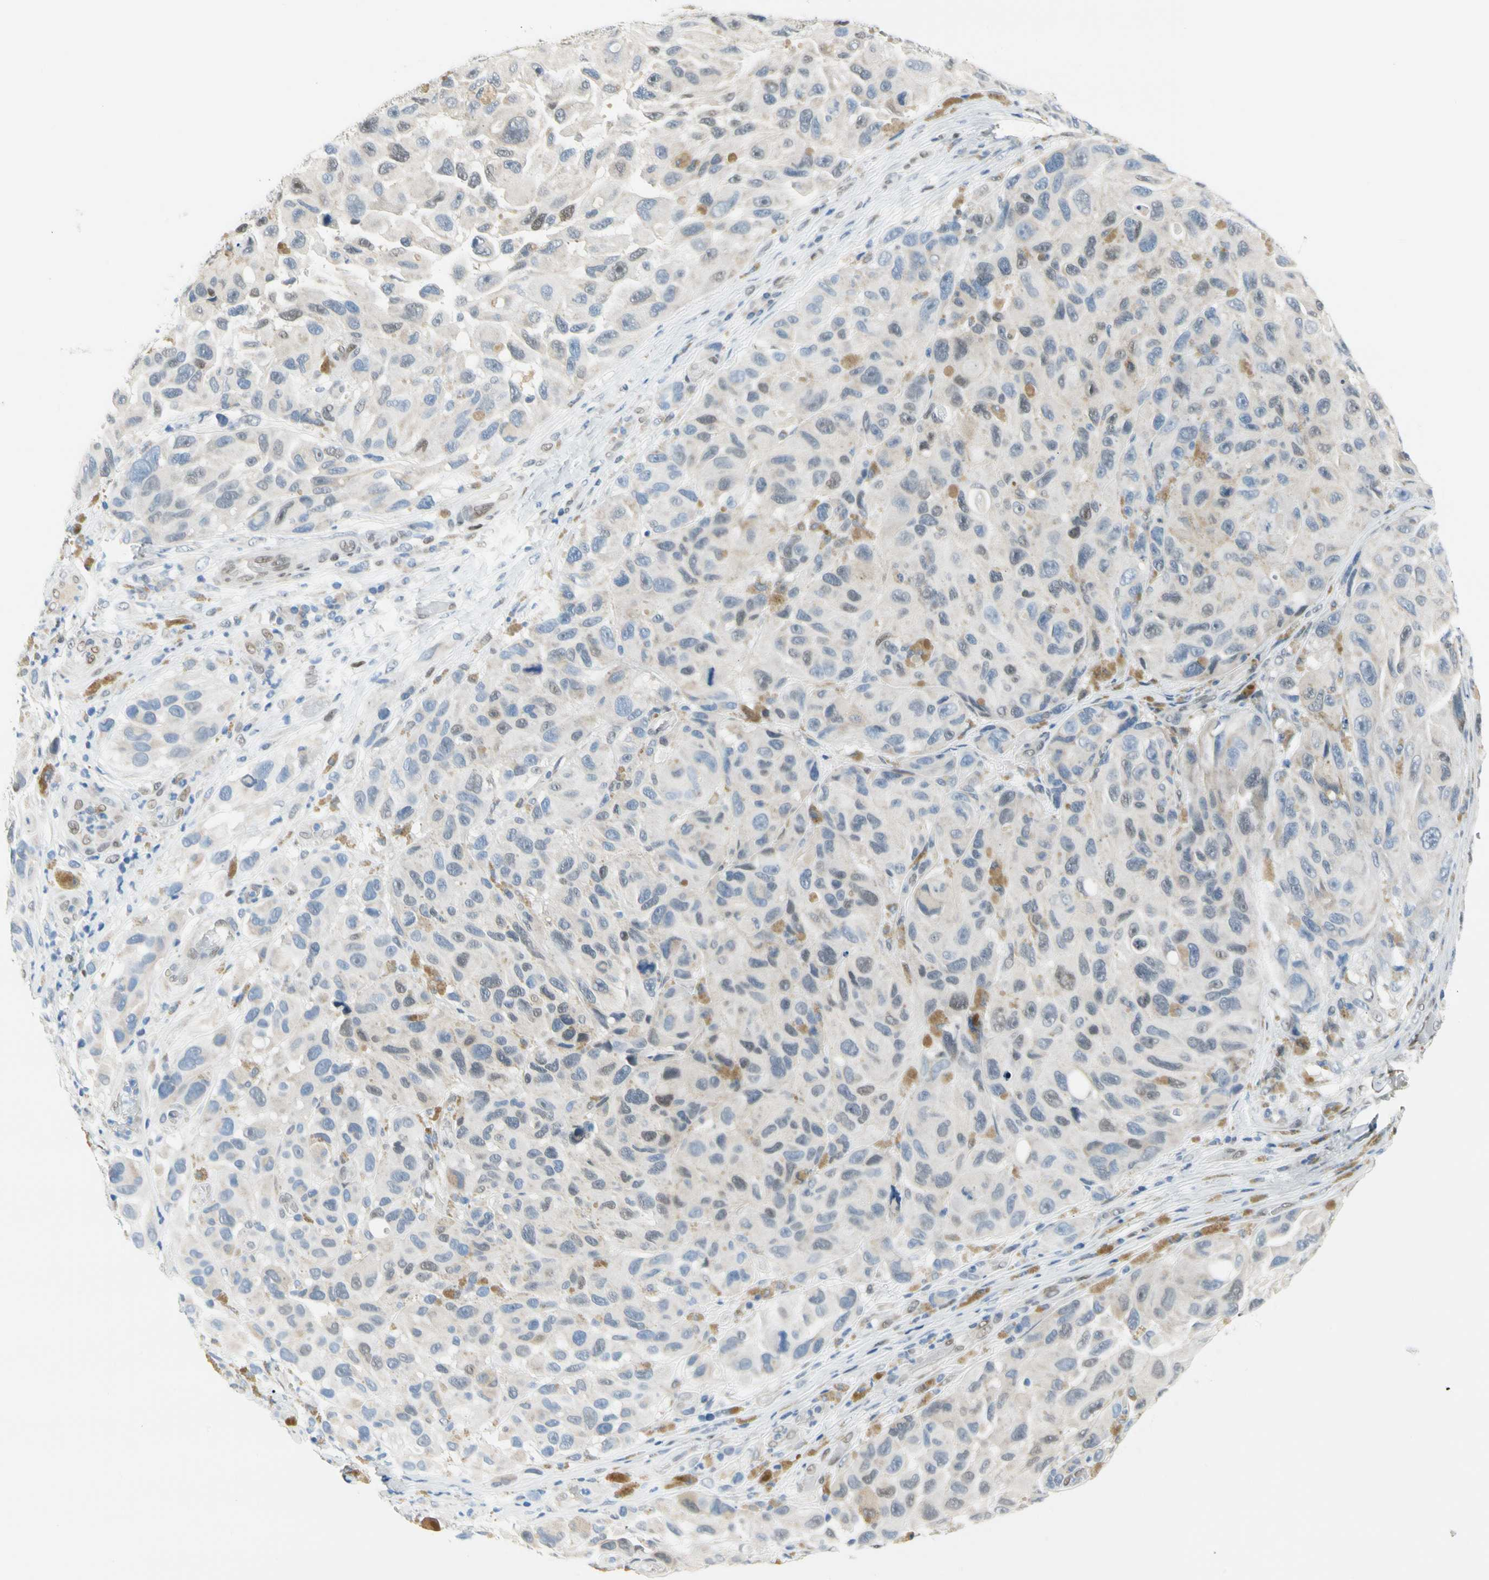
{"staining": {"intensity": "moderate", "quantity": "25%-75%", "location": "cytoplasmic/membranous,nuclear"}, "tissue": "melanoma", "cell_type": "Tumor cells", "image_type": "cancer", "snomed": [{"axis": "morphology", "description": "Malignant melanoma, NOS"}, {"axis": "topography", "description": "Skin"}], "caption": "DAB immunohistochemical staining of human melanoma demonstrates moderate cytoplasmic/membranous and nuclear protein positivity in approximately 25%-75% of tumor cells.", "gene": "NFIA", "patient": {"sex": "female", "age": 73}}